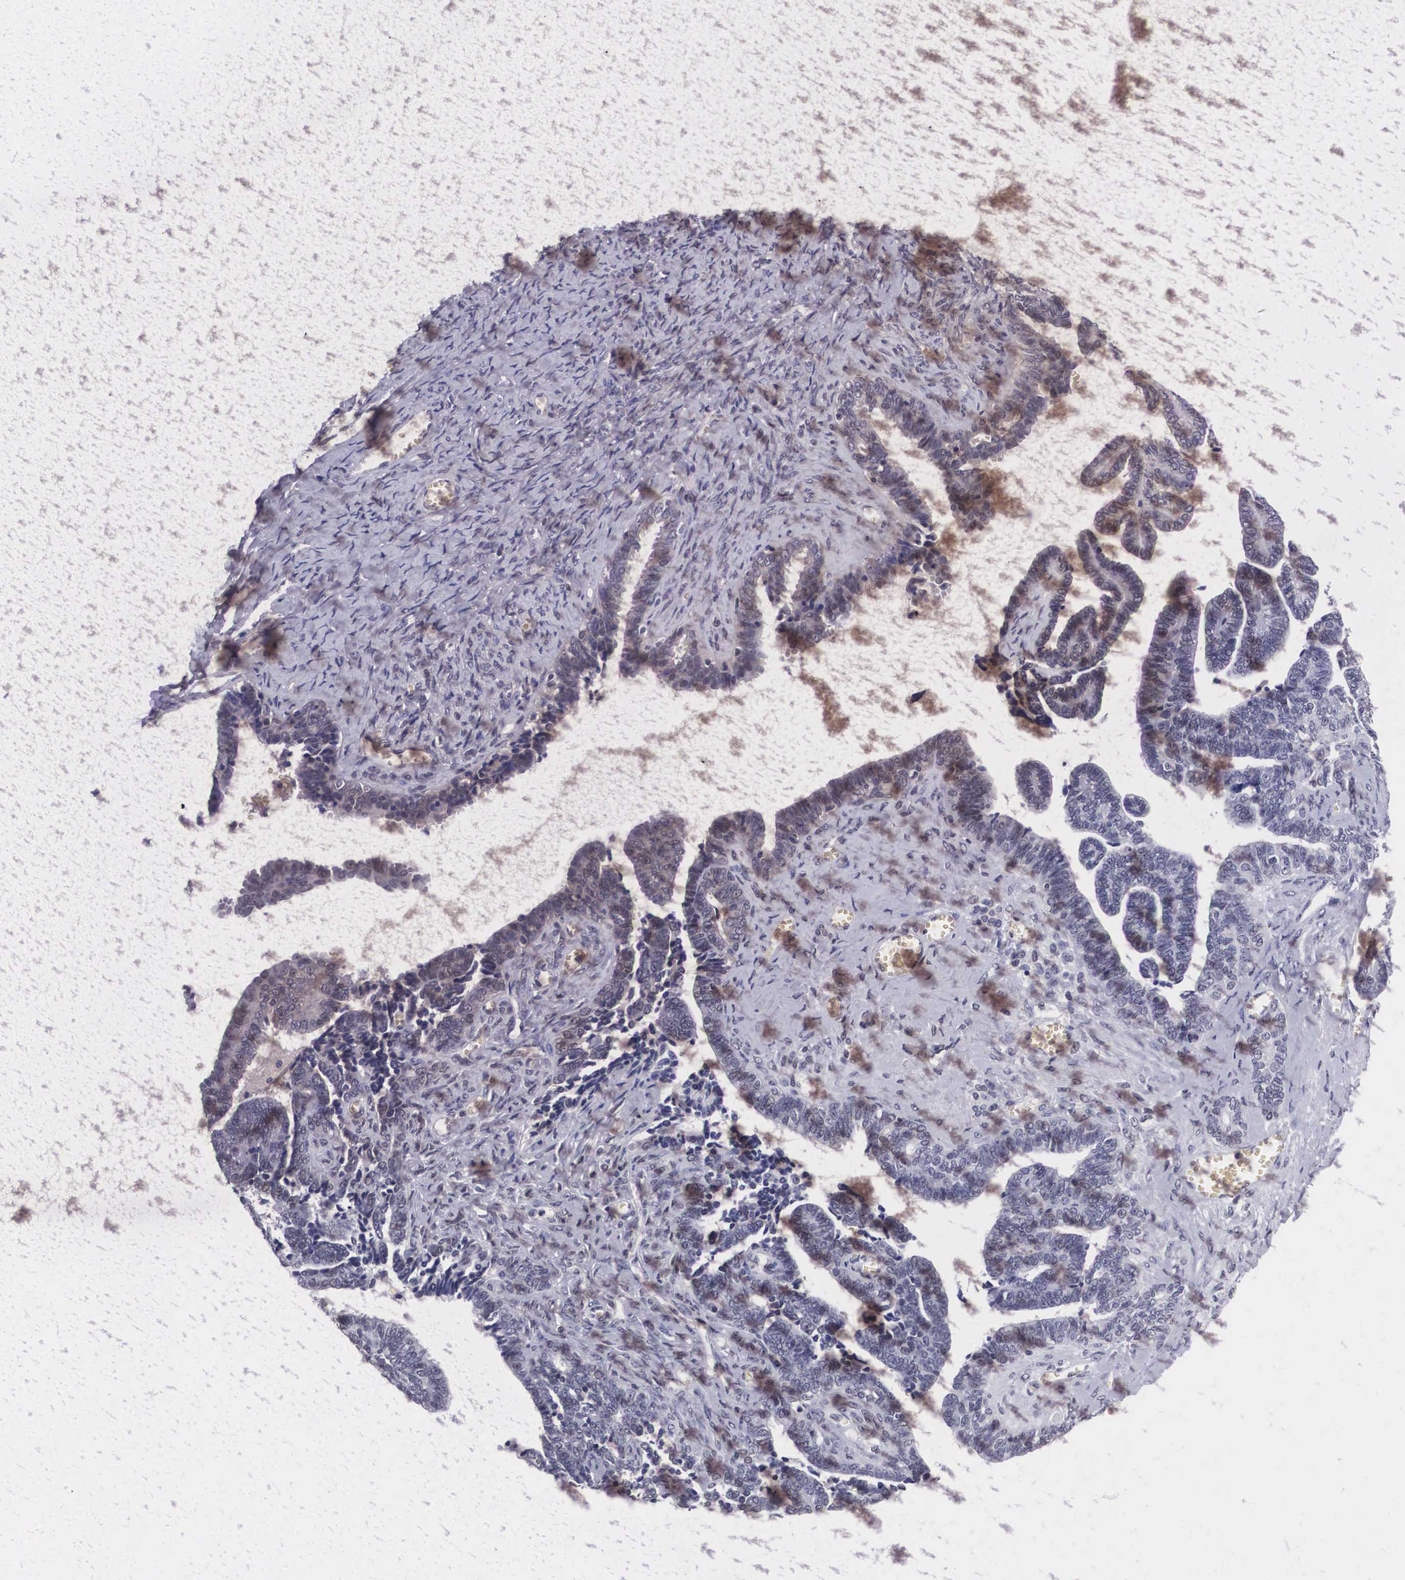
{"staining": {"intensity": "weak", "quantity": "<25%", "location": "cytoplasmic/membranous"}, "tissue": "ovarian cancer", "cell_type": "Tumor cells", "image_type": "cancer", "snomed": [{"axis": "morphology", "description": "Cystadenocarcinoma, serous, NOS"}, {"axis": "topography", "description": "Ovary"}], "caption": "The histopathology image reveals no significant expression in tumor cells of serous cystadenocarcinoma (ovarian).", "gene": "C22orf31", "patient": {"sex": "female", "age": 71}}